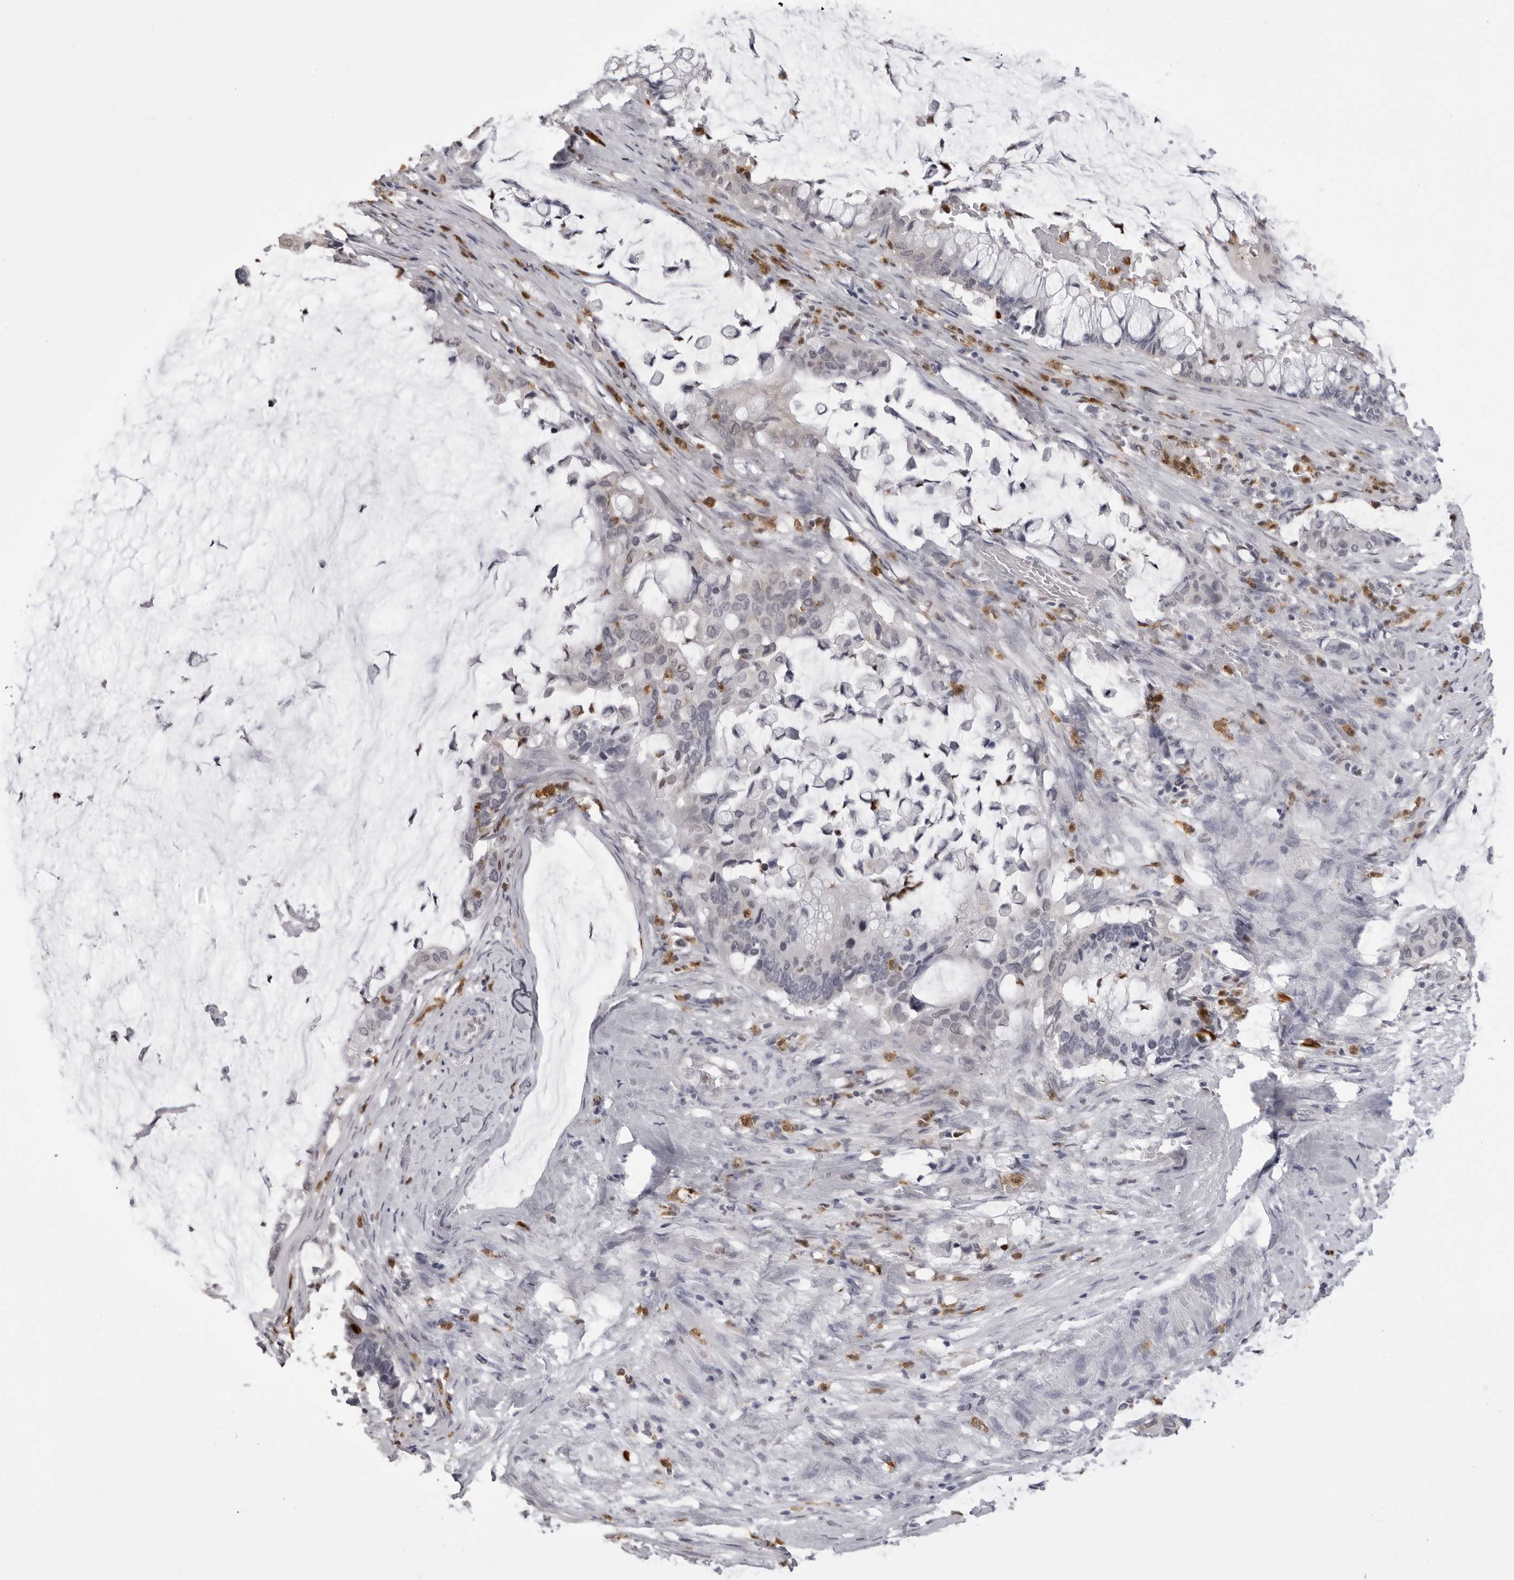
{"staining": {"intensity": "negative", "quantity": "none", "location": "none"}, "tissue": "pancreatic cancer", "cell_type": "Tumor cells", "image_type": "cancer", "snomed": [{"axis": "morphology", "description": "Adenocarcinoma, NOS"}, {"axis": "topography", "description": "Pancreas"}], "caption": "A micrograph of pancreatic adenocarcinoma stained for a protein exhibits no brown staining in tumor cells.", "gene": "IL31", "patient": {"sex": "male", "age": 41}}